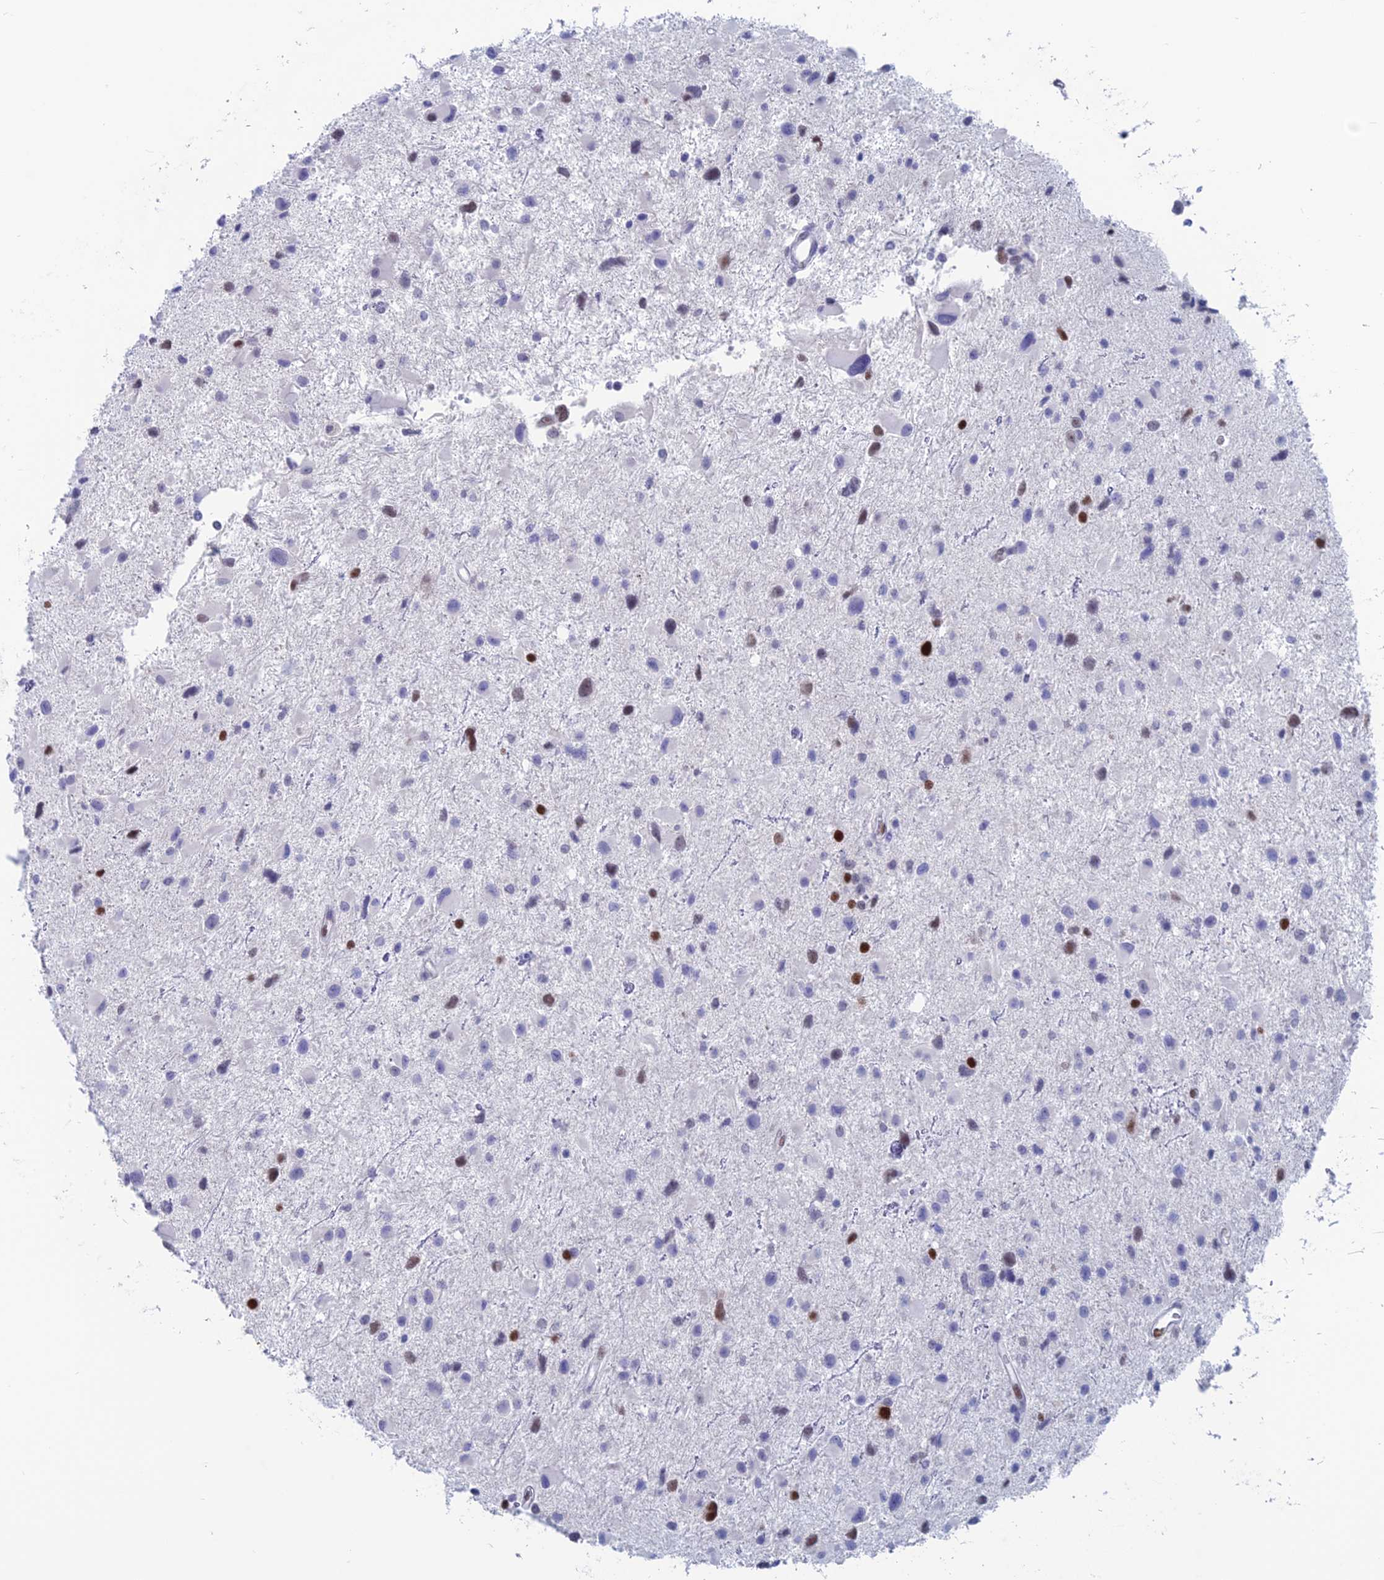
{"staining": {"intensity": "negative", "quantity": "none", "location": "none"}, "tissue": "glioma", "cell_type": "Tumor cells", "image_type": "cancer", "snomed": [{"axis": "morphology", "description": "Glioma, malignant, Low grade"}, {"axis": "topography", "description": "Brain"}], "caption": "Immunohistochemical staining of human glioma demonstrates no significant positivity in tumor cells. Brightfield microscopy of immunohistochemistry (IHC) stained with DAB (brown) and hematoxylin (blue), captured at high magnification.", "gene": "NOL4L", "patient": {"sex": "female", "age": 32}}